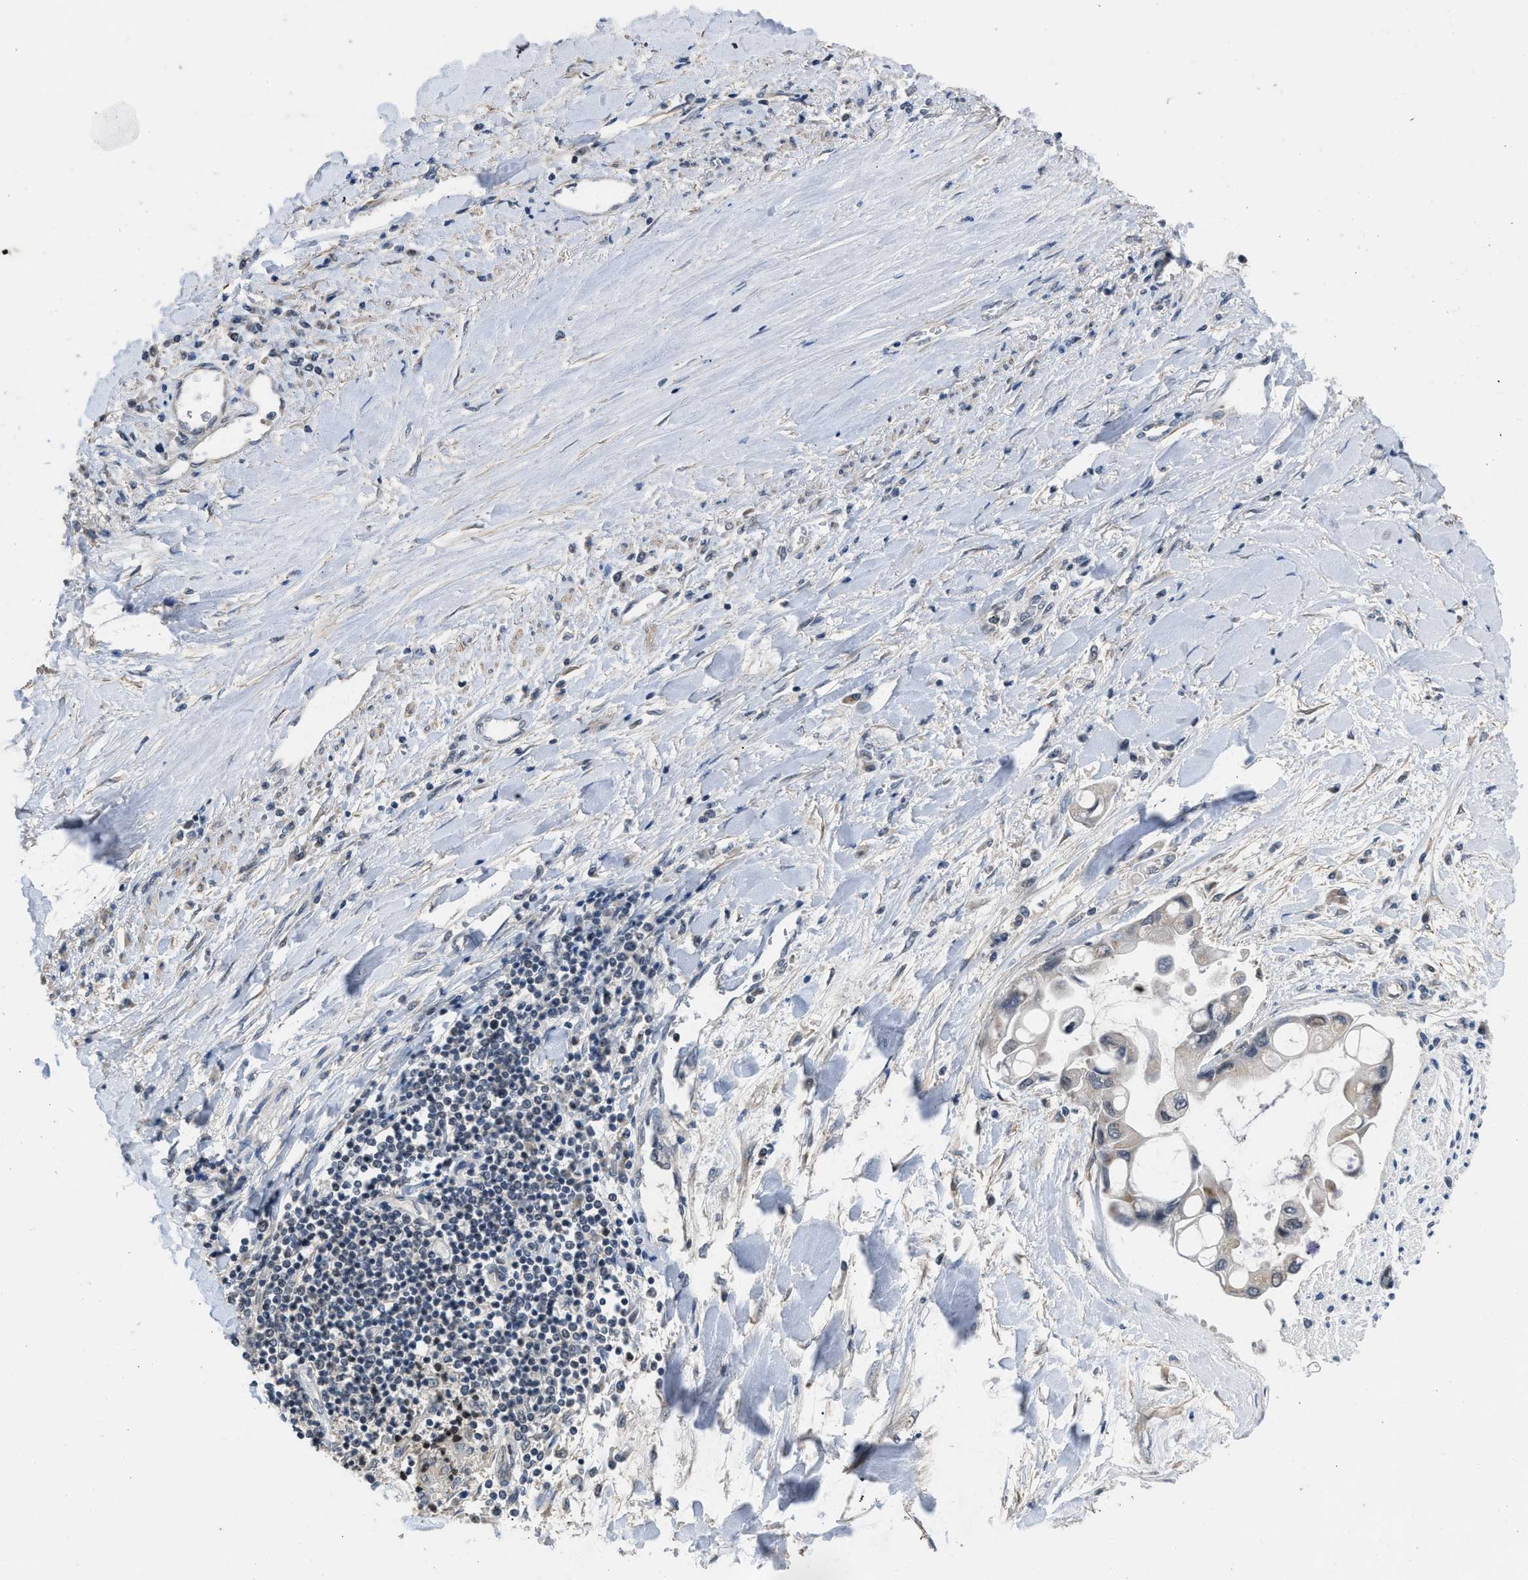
{"staining": {"intensity": "moderate", "quantity": "<25%", "location": "cytoplasmic/membranous"}, "tissue": "liver cancer", "cell_type": "Tumor cells", "image_type": "cancer", "snomed": [{"axis": "morphology", "description": "Cholangiocarcinoma"}, {"axis": "topography", "description": "Liver"}], "caption": "This micrograph shows immunohistochemistry (IHC) staining of human liver cholangiocarcinoma, with low moderate cytoplasmic/membranous positivity in approximately <25% of tumor cells.", "gene": "TERF2IP", "patient": {"sex": "male", "age": 50}}